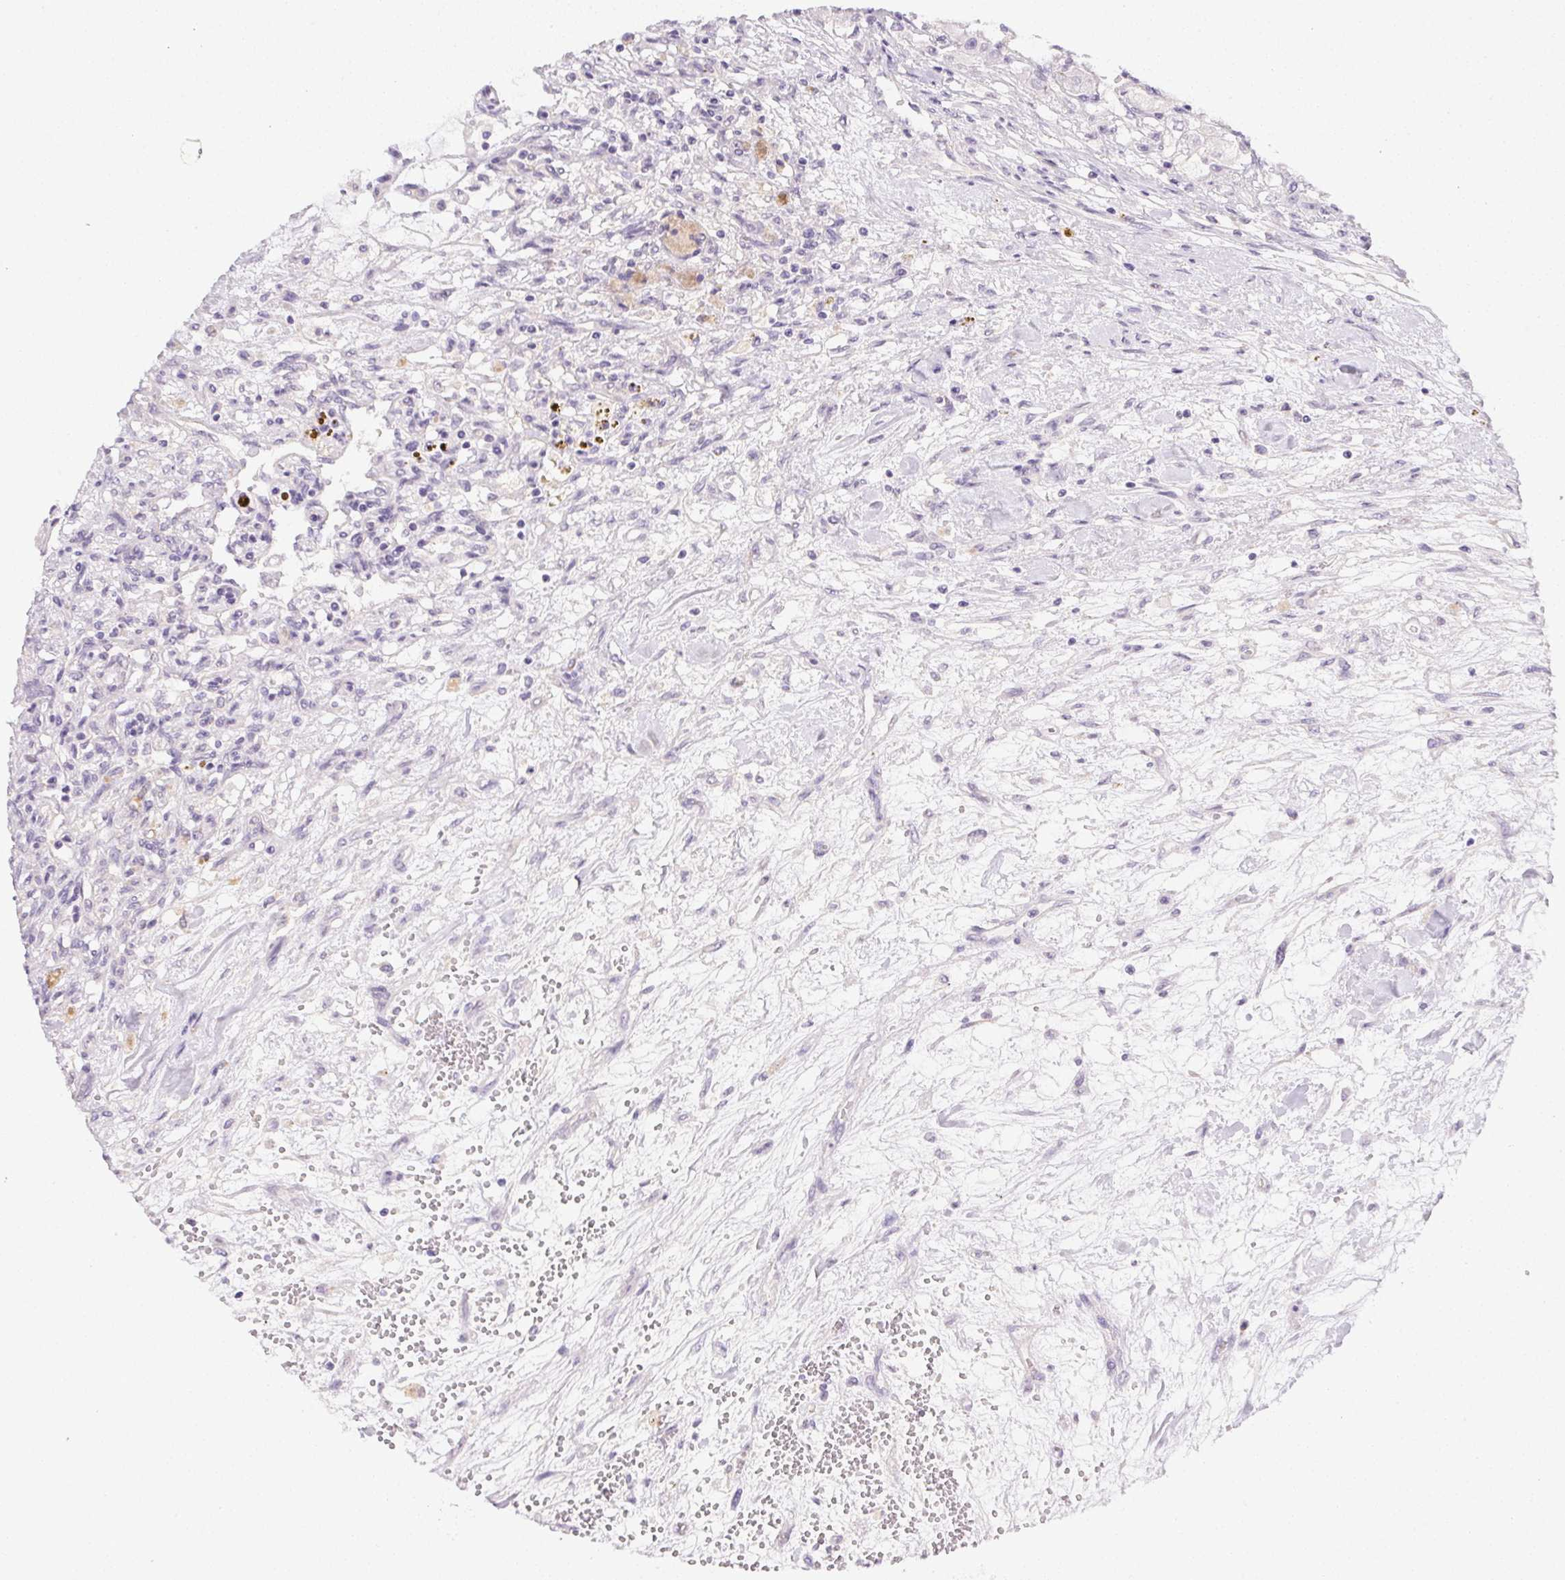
{"staining": {"intensity": "negative", "quantity": "none", "location": "none"}, "tissue": "renal cancer", "cell_type": "Tumor cells", "image_type": "cancer", "snomed": [{"axis": "morphology", "description": "Adenocarcinoma, NOS"}, {"axis": "topography", "description": "Kidney"}], "caption": "Photomicrograph shows no protein positivity in tumor cells of adenocarcinoma (renal) tissue.", "gene": "SLC17A7", "patient": {"sex": "female", "age": 63}}